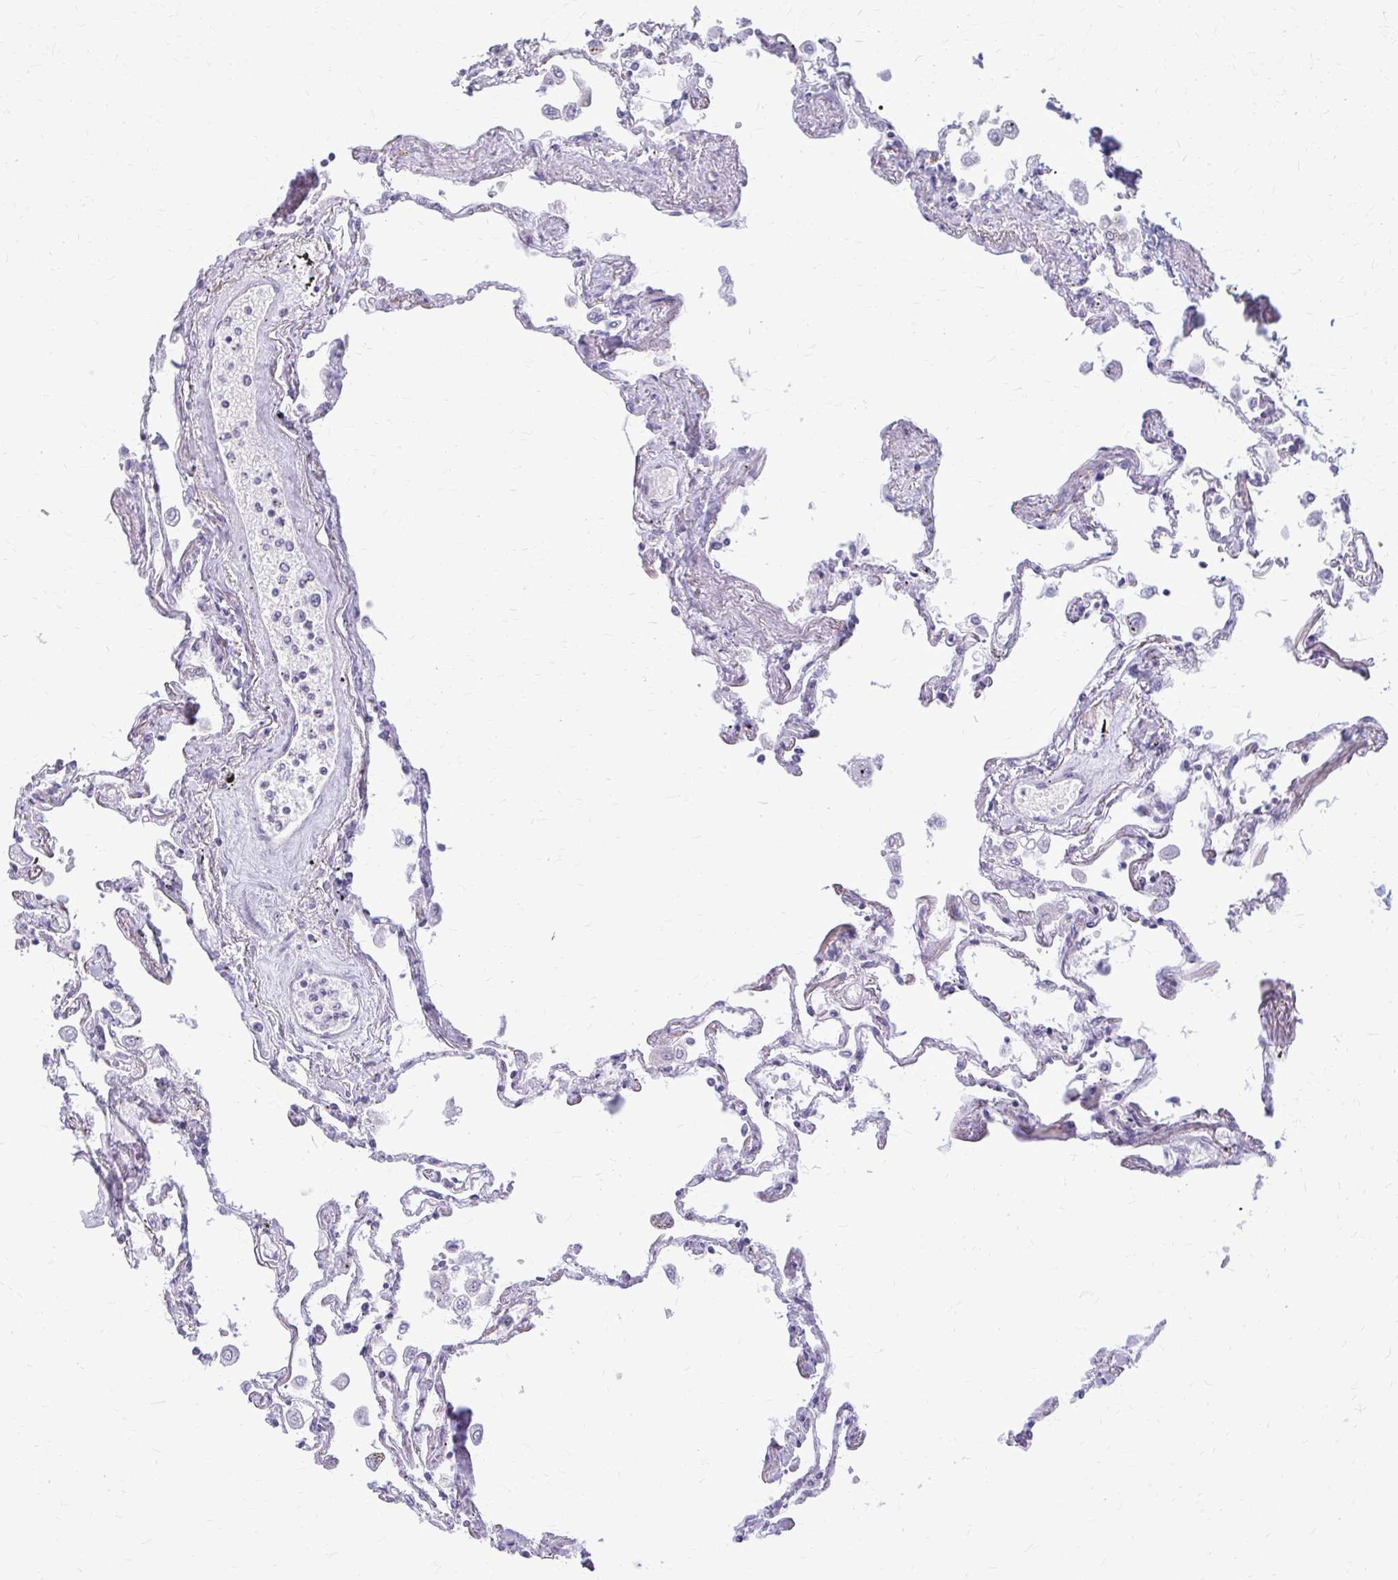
{"staining": {"intensity": "negative", "quantity": "none", "location": "none"}, "tissue": "lung", "cell_type": "Alveolar cells", "image_type": "normal", "snomed": [{"axis": "morphology", "description": "Normal tissue, NOS"}, {"axis": "morphology", "description": "Adenocarcinoma, NOS"}, {"axis": "topography", "description": "Cartilage tissue"}, {"axis": "topography", "description": "Lung"}], "caption": "A histopathology image of lung stained for a protein shows no brown staining in alveolar cells.", "gene": "KRT5", "patient": {"sex": "female", "age": 67}}